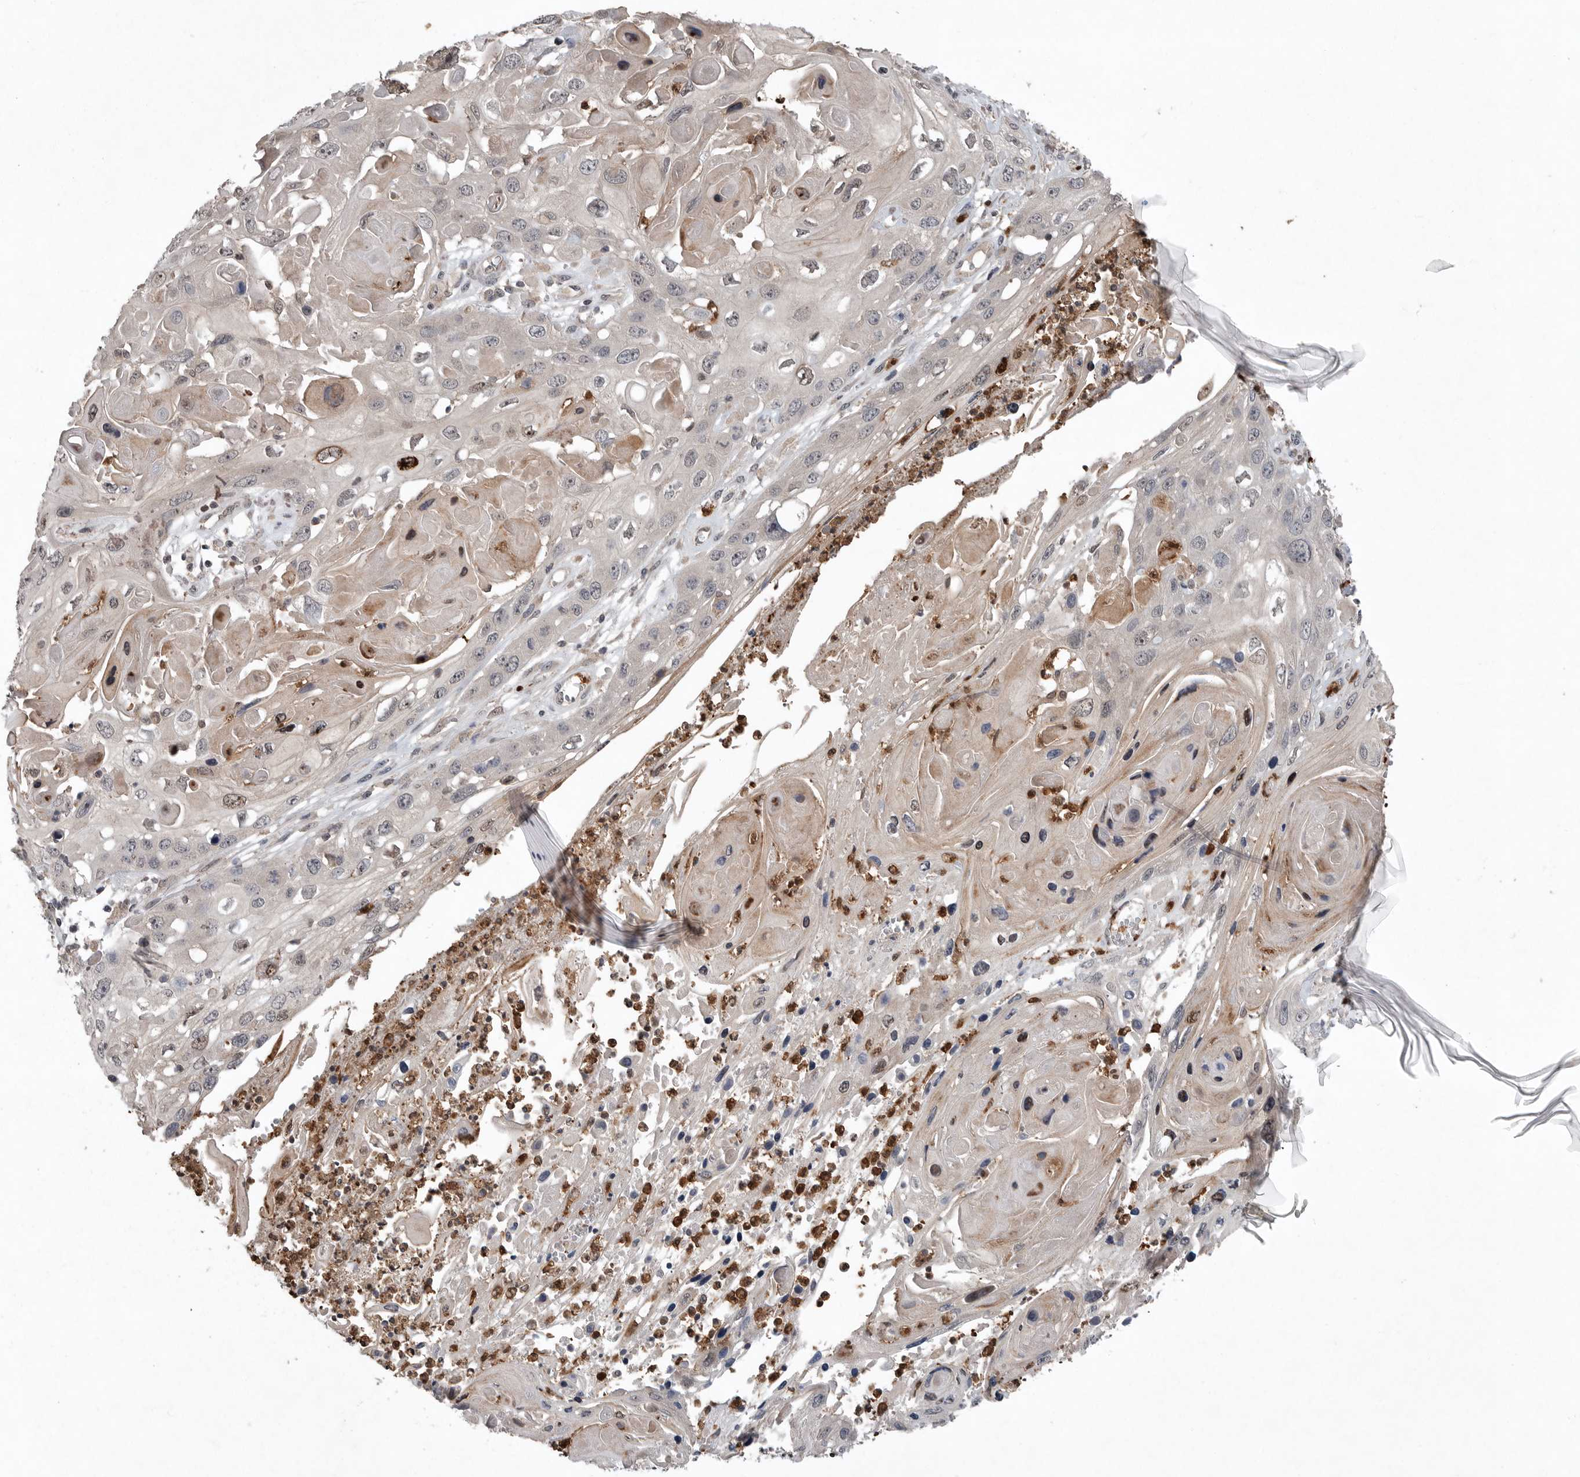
{"staining": {"intensity": "weak", "quantity": "25%-75%", "location": "cytoplasmic/membranous"}, "tissue": "skin cancer", "cell_type": "Tumor cells", "image_type": "cancer", "snomed": [{"axis": "morphology", "description": "Squamous cell carcinoma, NOS"}, {"axis": "topography", "description": "Skin"}], "caption": "Weak cytoplasmic/membranous positivity is present in about 25%-75% of tumor cells in skin cancer (squamous cell carcinoma). The staining was performed using DAB, with brown indicating positive protein expression. Nuclei are stained blue with hematoxylin.", "gene": "SCP2", "patient": {"sex": "male", "age": 55}}